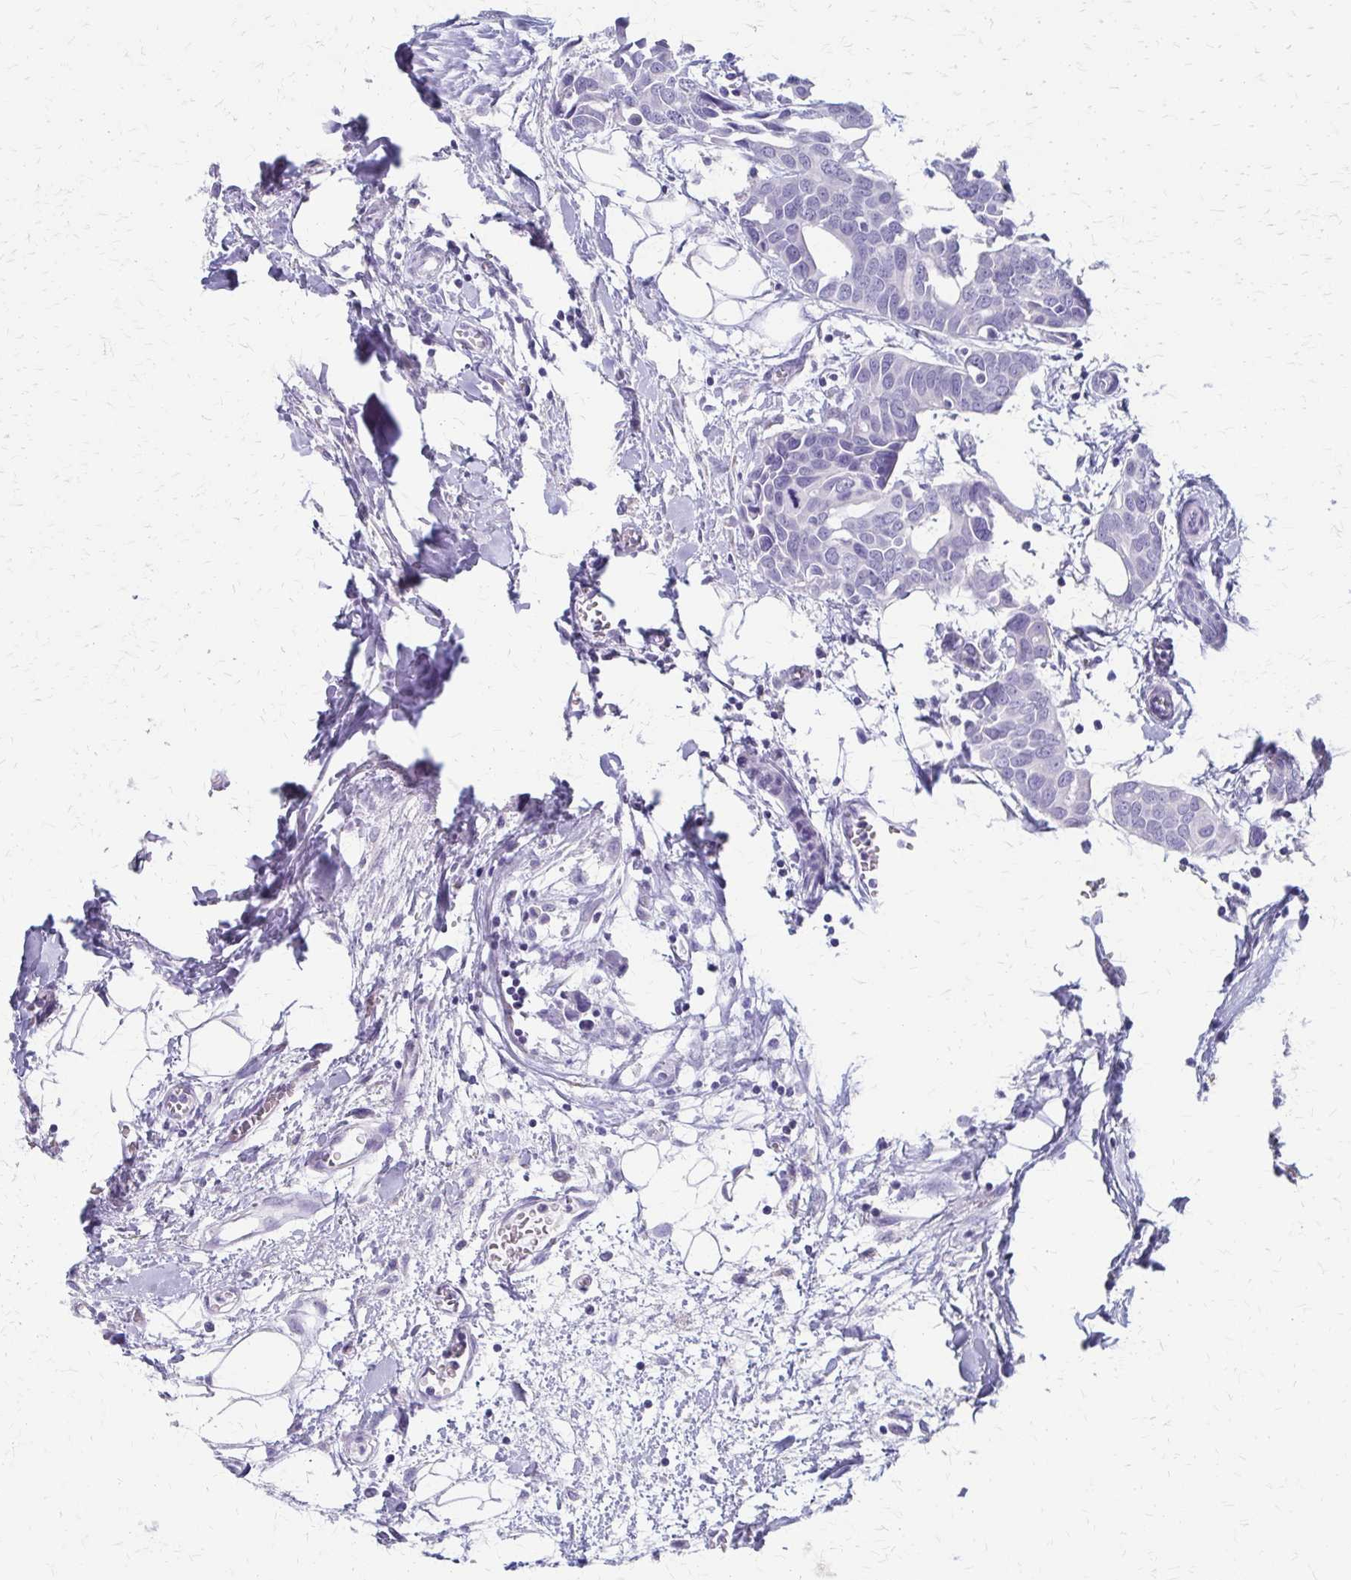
{"staining": {"intensity": "negative", "quantity": "none", "location": "none"}, "tissue": "breast cancer", "cell_type": "Tumor cells", "image_type": "cancer", "snomed": [{"axis": "morphology", "description": "Duct carcinoma"}, {"axis": "topography", "description": "Breast"}], "caption": "DAB (3,3'-diaminobenzidine) immunohistochemical staining of invasive ductal carcinoma (breast) demonstrates no significant staining in tumor cells.", "gene": "ZSCAN5B", "patient": {"sex": "female", "age": 54}}